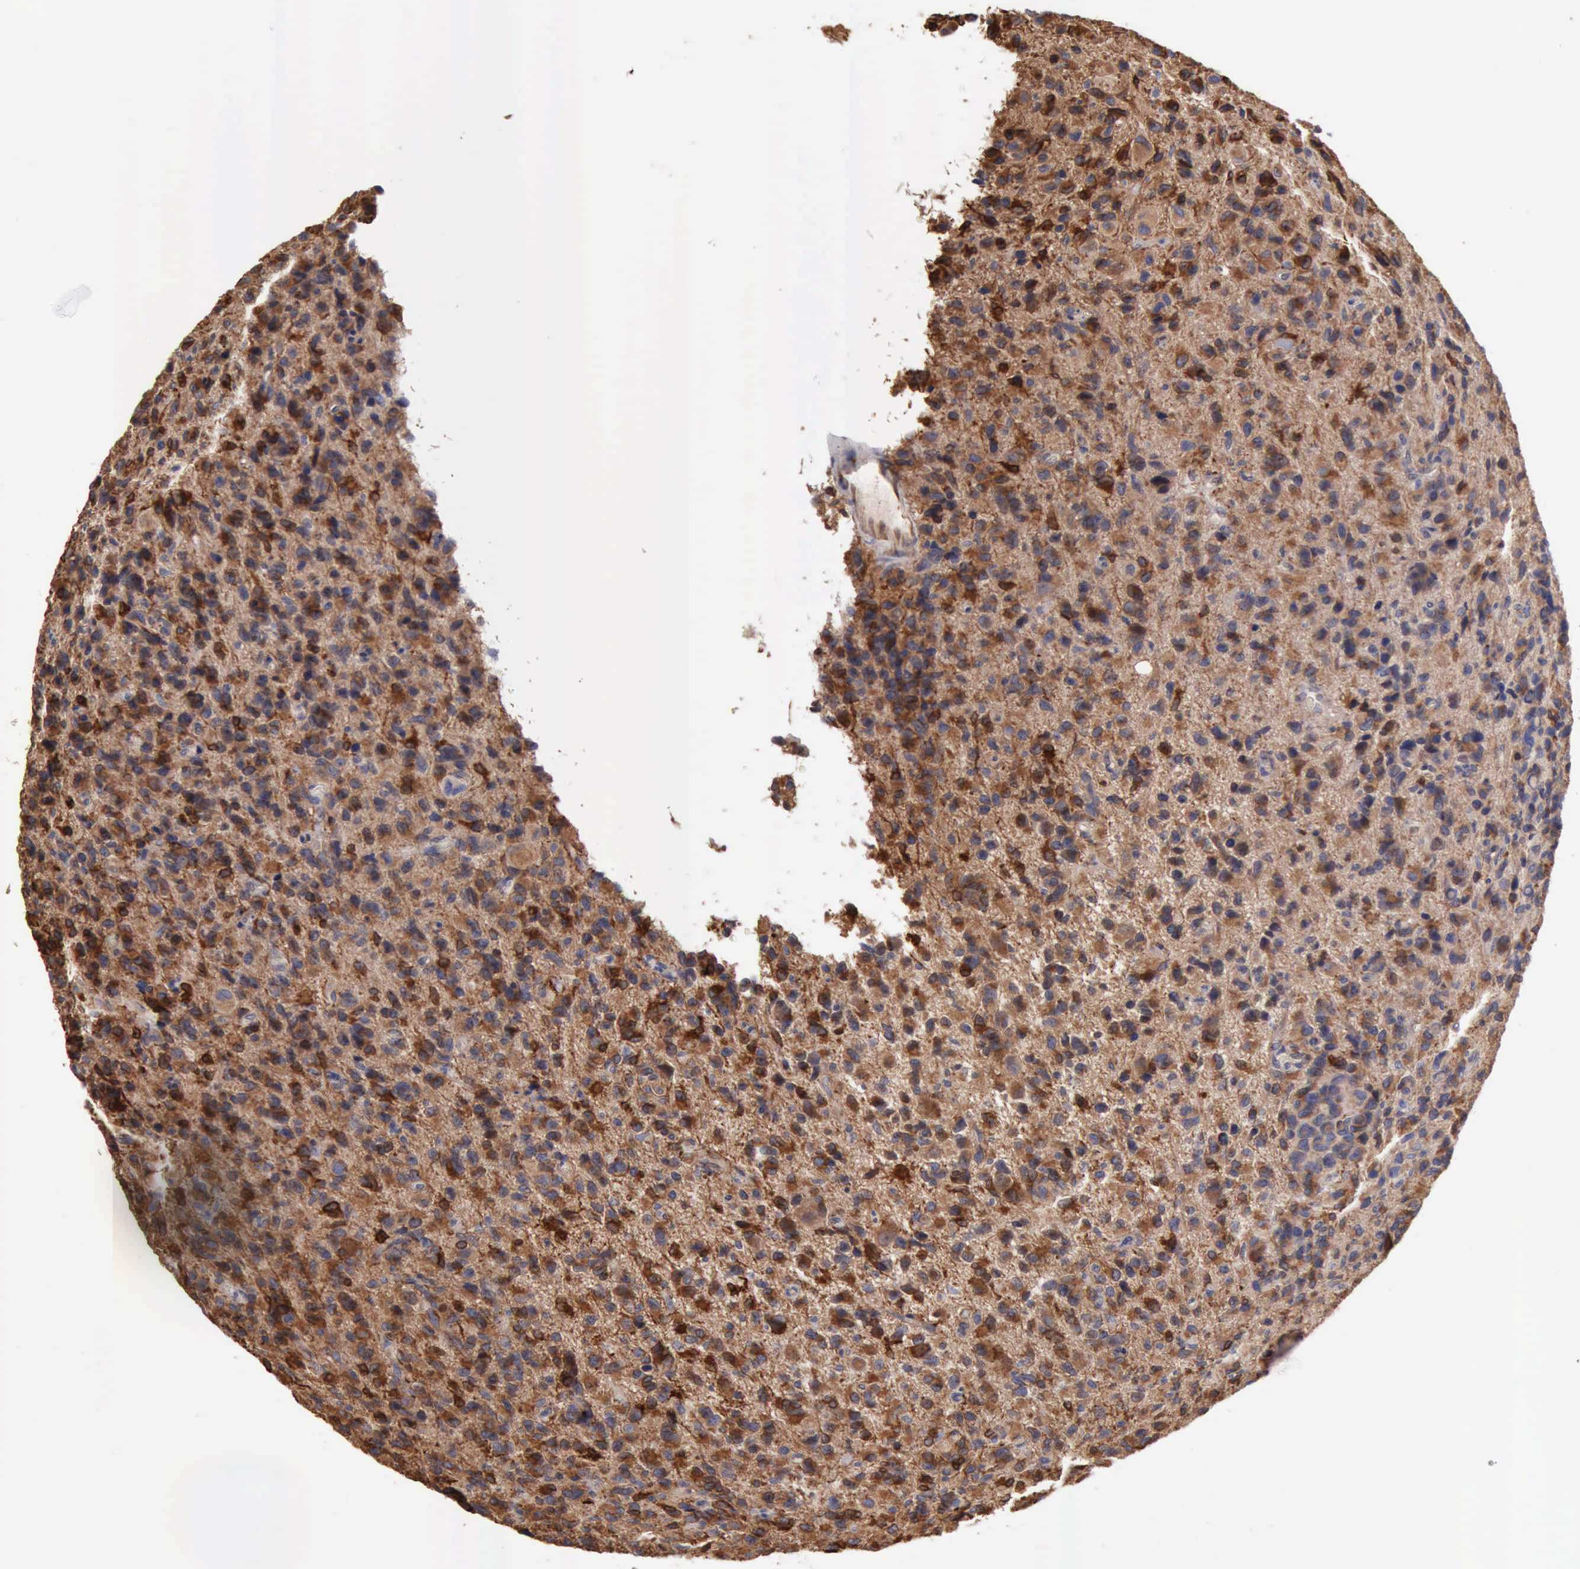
{"staining": {"intensity": "strong", "quantity": ">75%", "location": "cytoplasmic/membranous,nuclear"}, "tissue": "glioma", "cell_type": "Tumor cells", "image_type": "cancer", "snomed": [{"axis": "morphology", "description": "Glioma, malignant, High grade"}, {"axis": "topography", "description": "Brain"}], "caption": "Brown immunohistochemical staining in human glioma displays strong cytoplasmic/membranous and nuclear expression in about >75% of tumor cells.", "gene": "APOL2", "patient": {"sex": "male", "age": 77}}